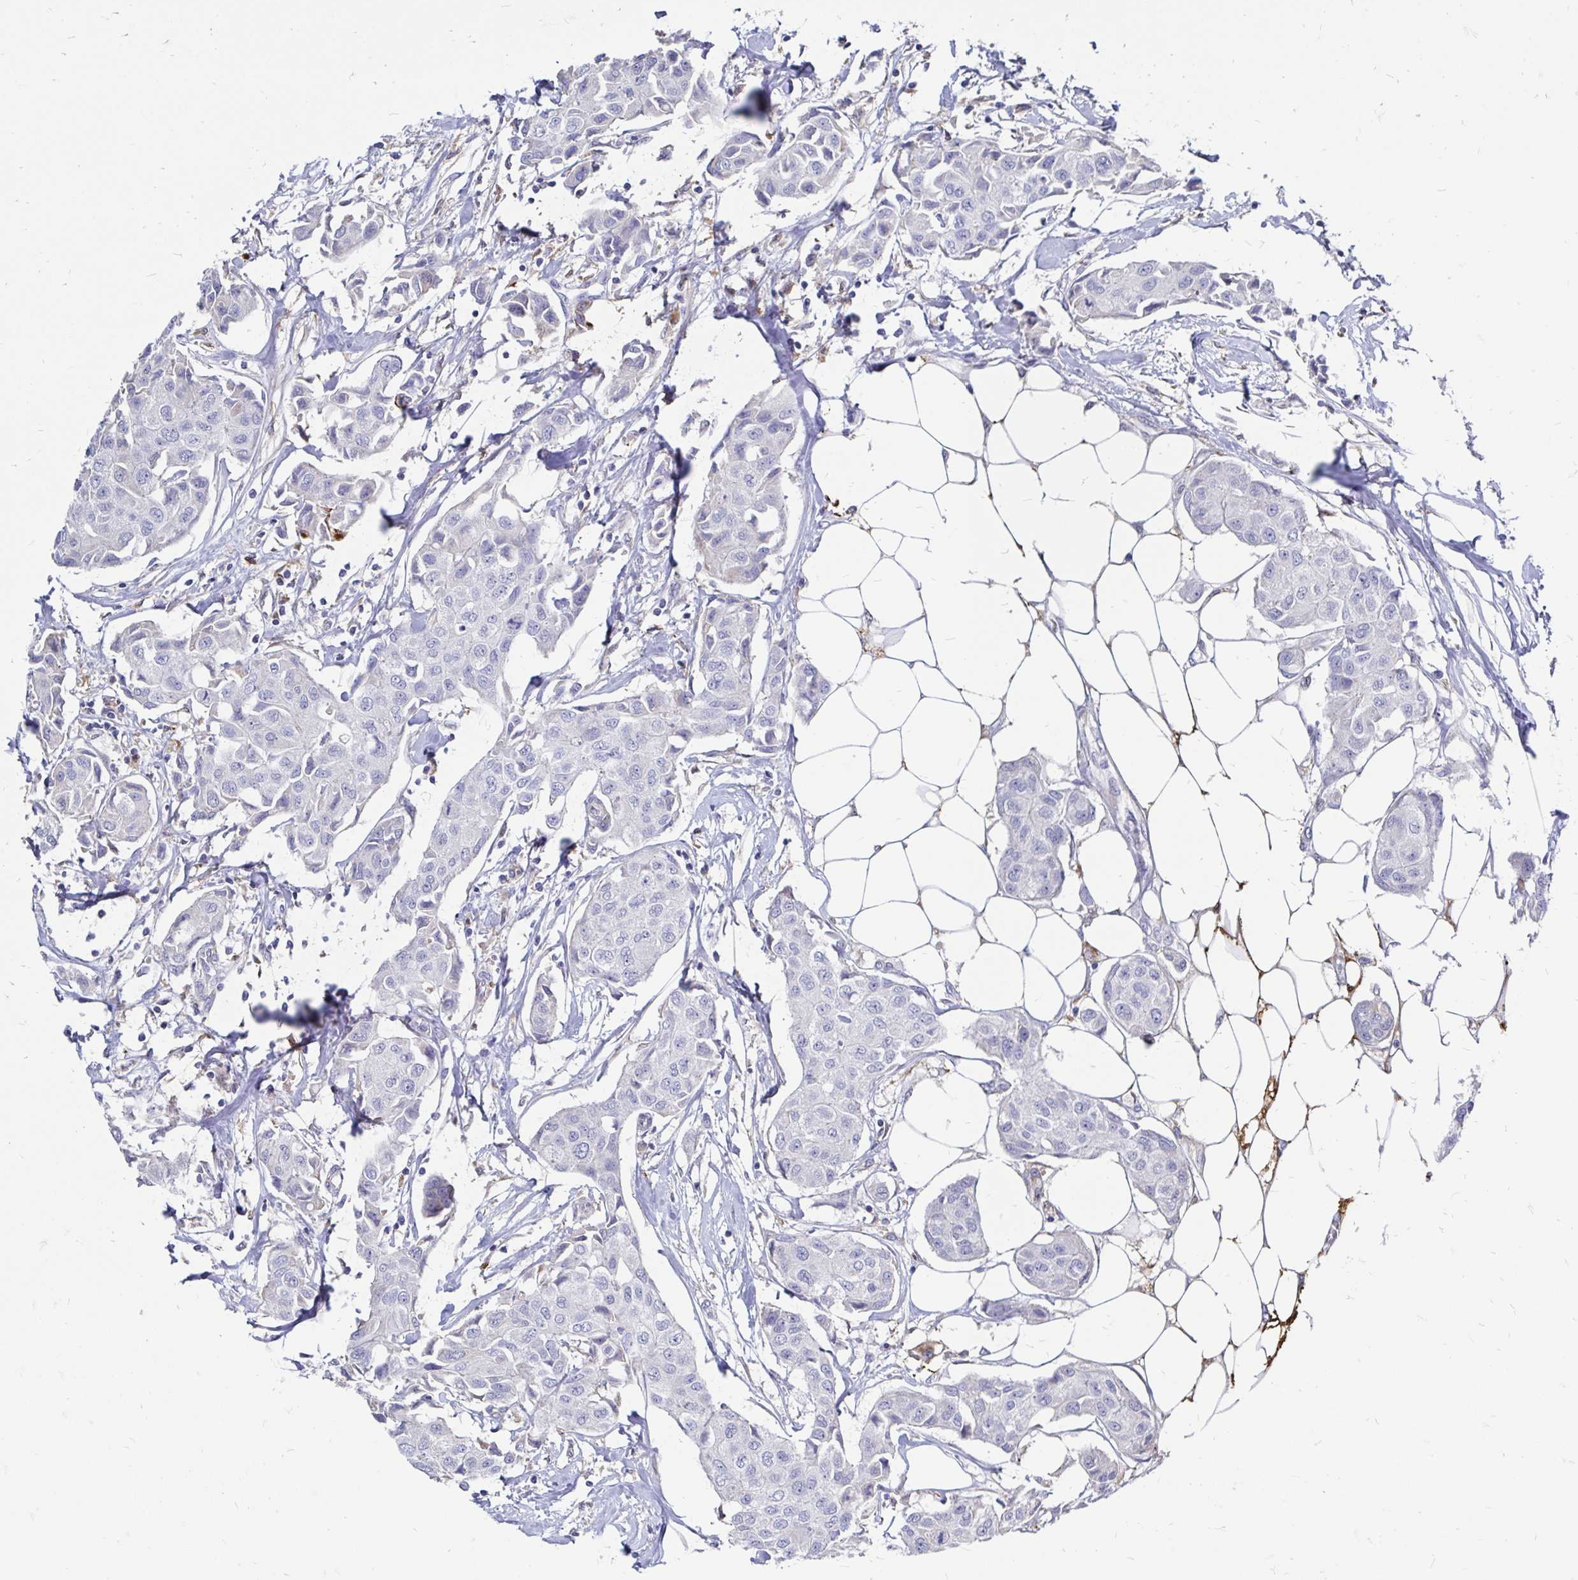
{"staining": {"intensity": "negative", "quantity": "none", "location": "none"}, "tissue": "breast cancer", "cell_type": "Tumor cells", "image_type": "cancer", "snomed": [{"axis": "morphology", "description": "Duct carcinoma"}, {"axis": "topography", "description": "Breast"}, {"axis": "topography", "description": "Lymph node"}], "caption": "Tumor cells show no significant protein staining in breast cancer (intraductal carcinoma).", "gene": "CDKL1", "patient": {"sex": "female", "age": 80}}